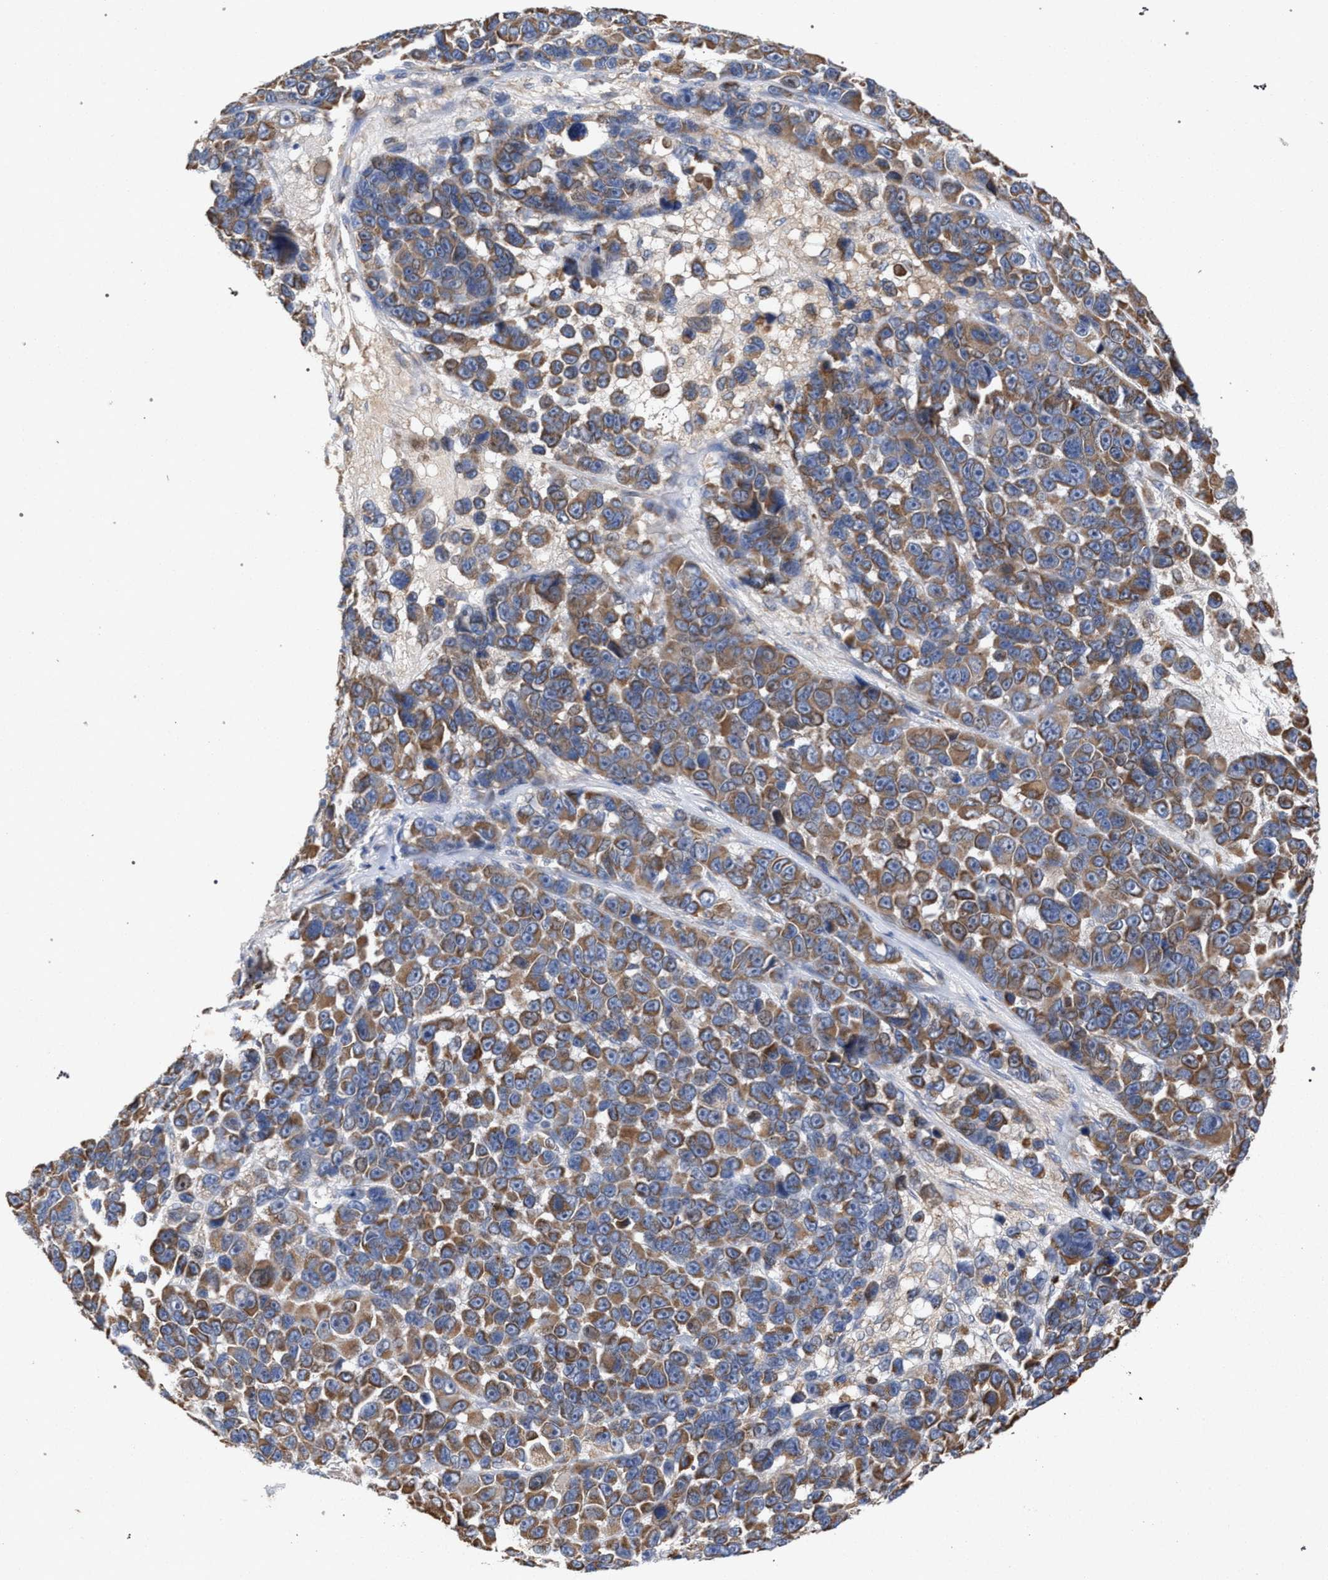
{"staining": {"intensity": "moderate", "quantity": ">75%", "location": "cytoplasmic/membranous"}, "tissue": "melanoma", "cell_type": "Tumor cells", "image_type": "cancer", "snomed": [{"axis": "morphology", "description": "Malignant melanoma, NOS"}, {"axis": "topography", "description": "Skin"}], "caption": "Melanoma tissue reveals moderate cytoplasmic/membranous positivity in about >75% of tumor cells (DAB IHC, brown staining for protein, blue staining for nuclei).", "gene": "BCL2L12", "patient": {"sex": "male", "age": 53}}